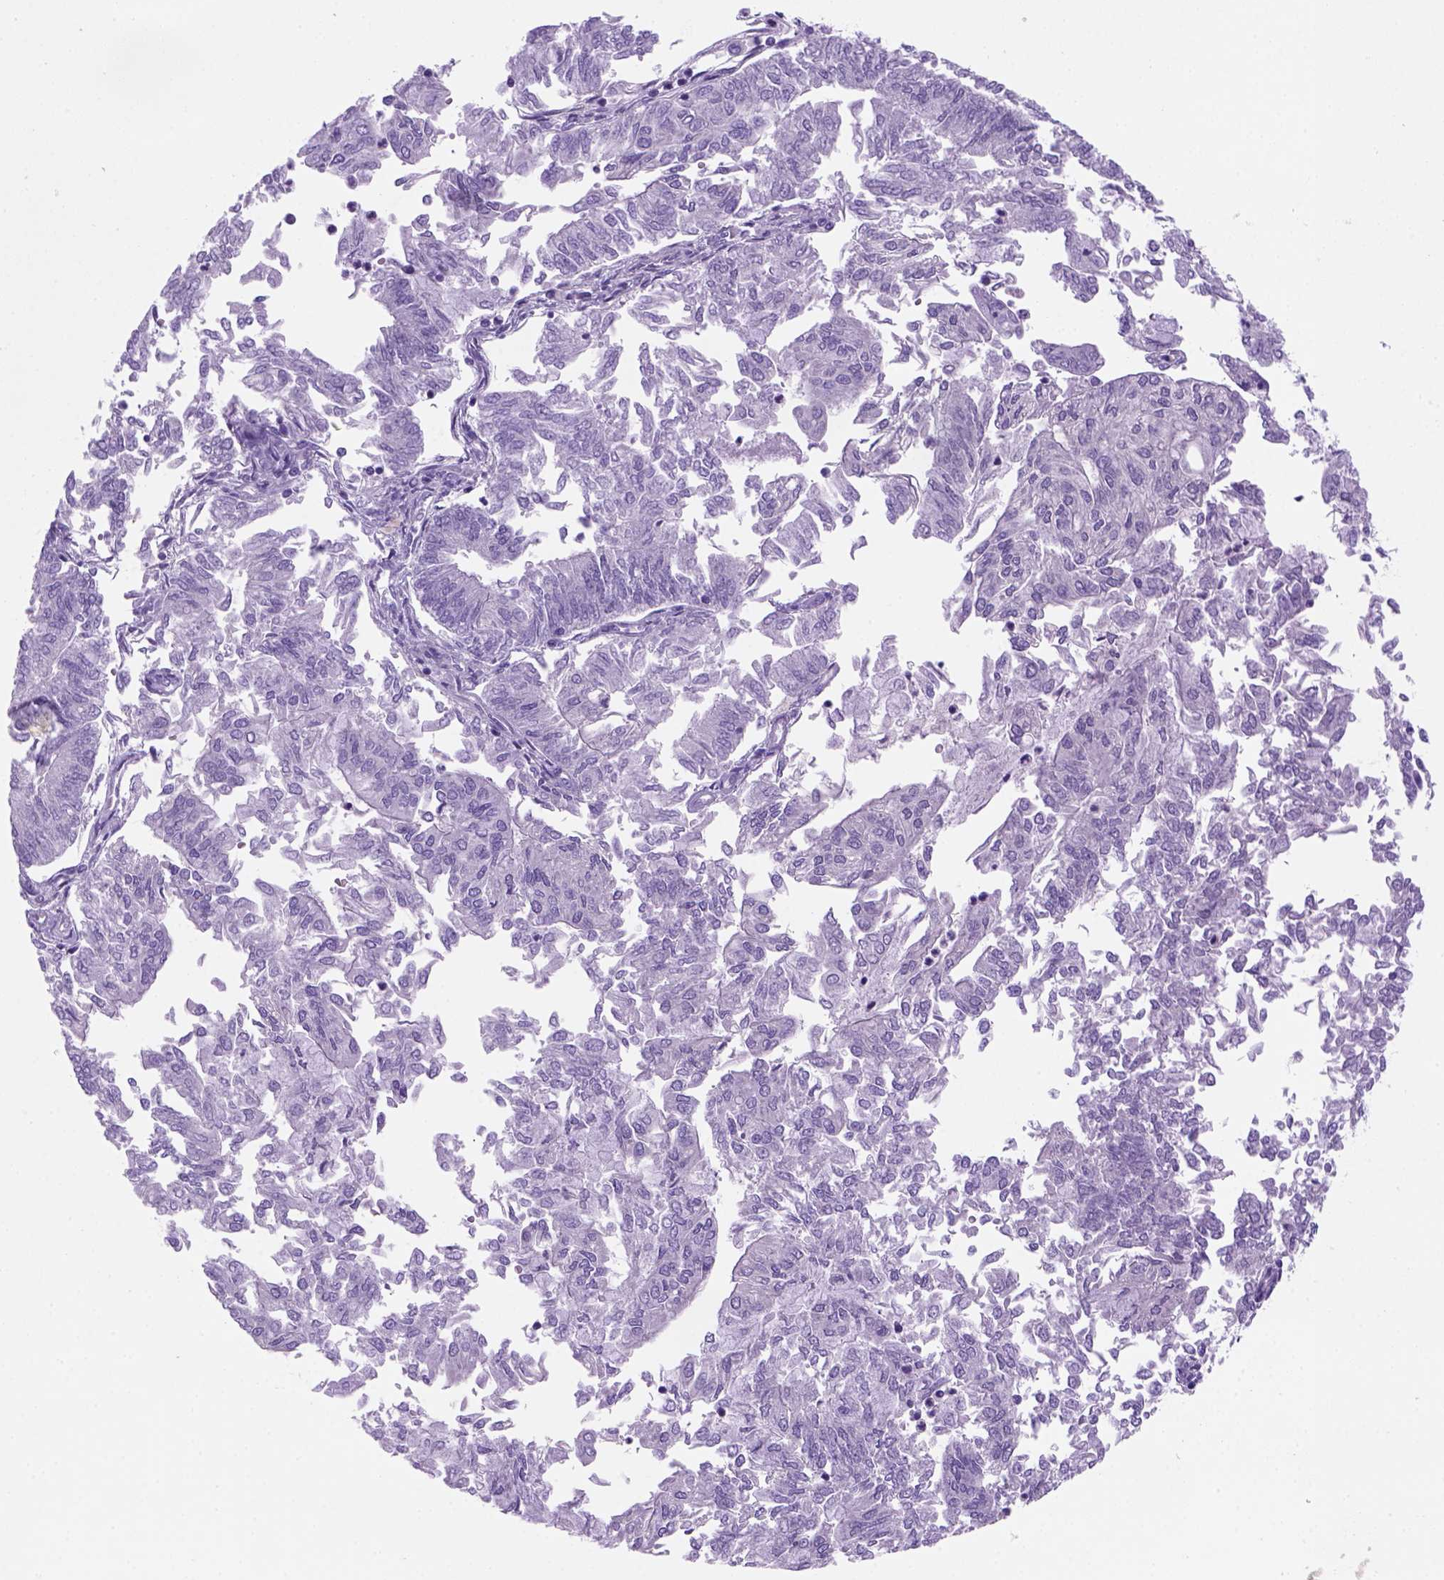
{"staining": {"intensity": "negative", "quantity": "none", "location": "none"}, "tissue": "endometrial cancer", "cell_type": "Tumor cells", "image_type": "cancer", "snomed": [{"axis": "morphology", "description": "Adenocarcinoma, NOS"}, {"axis": "topography", "description": "Endometrium"}], "caption": "This is an IHC histopathology image of human endometrial cancer (adenocarcinoma). There is no positivity in tumor cells.", "gene": "MGMT", "patient": {"sex": "female", "age": 59}}